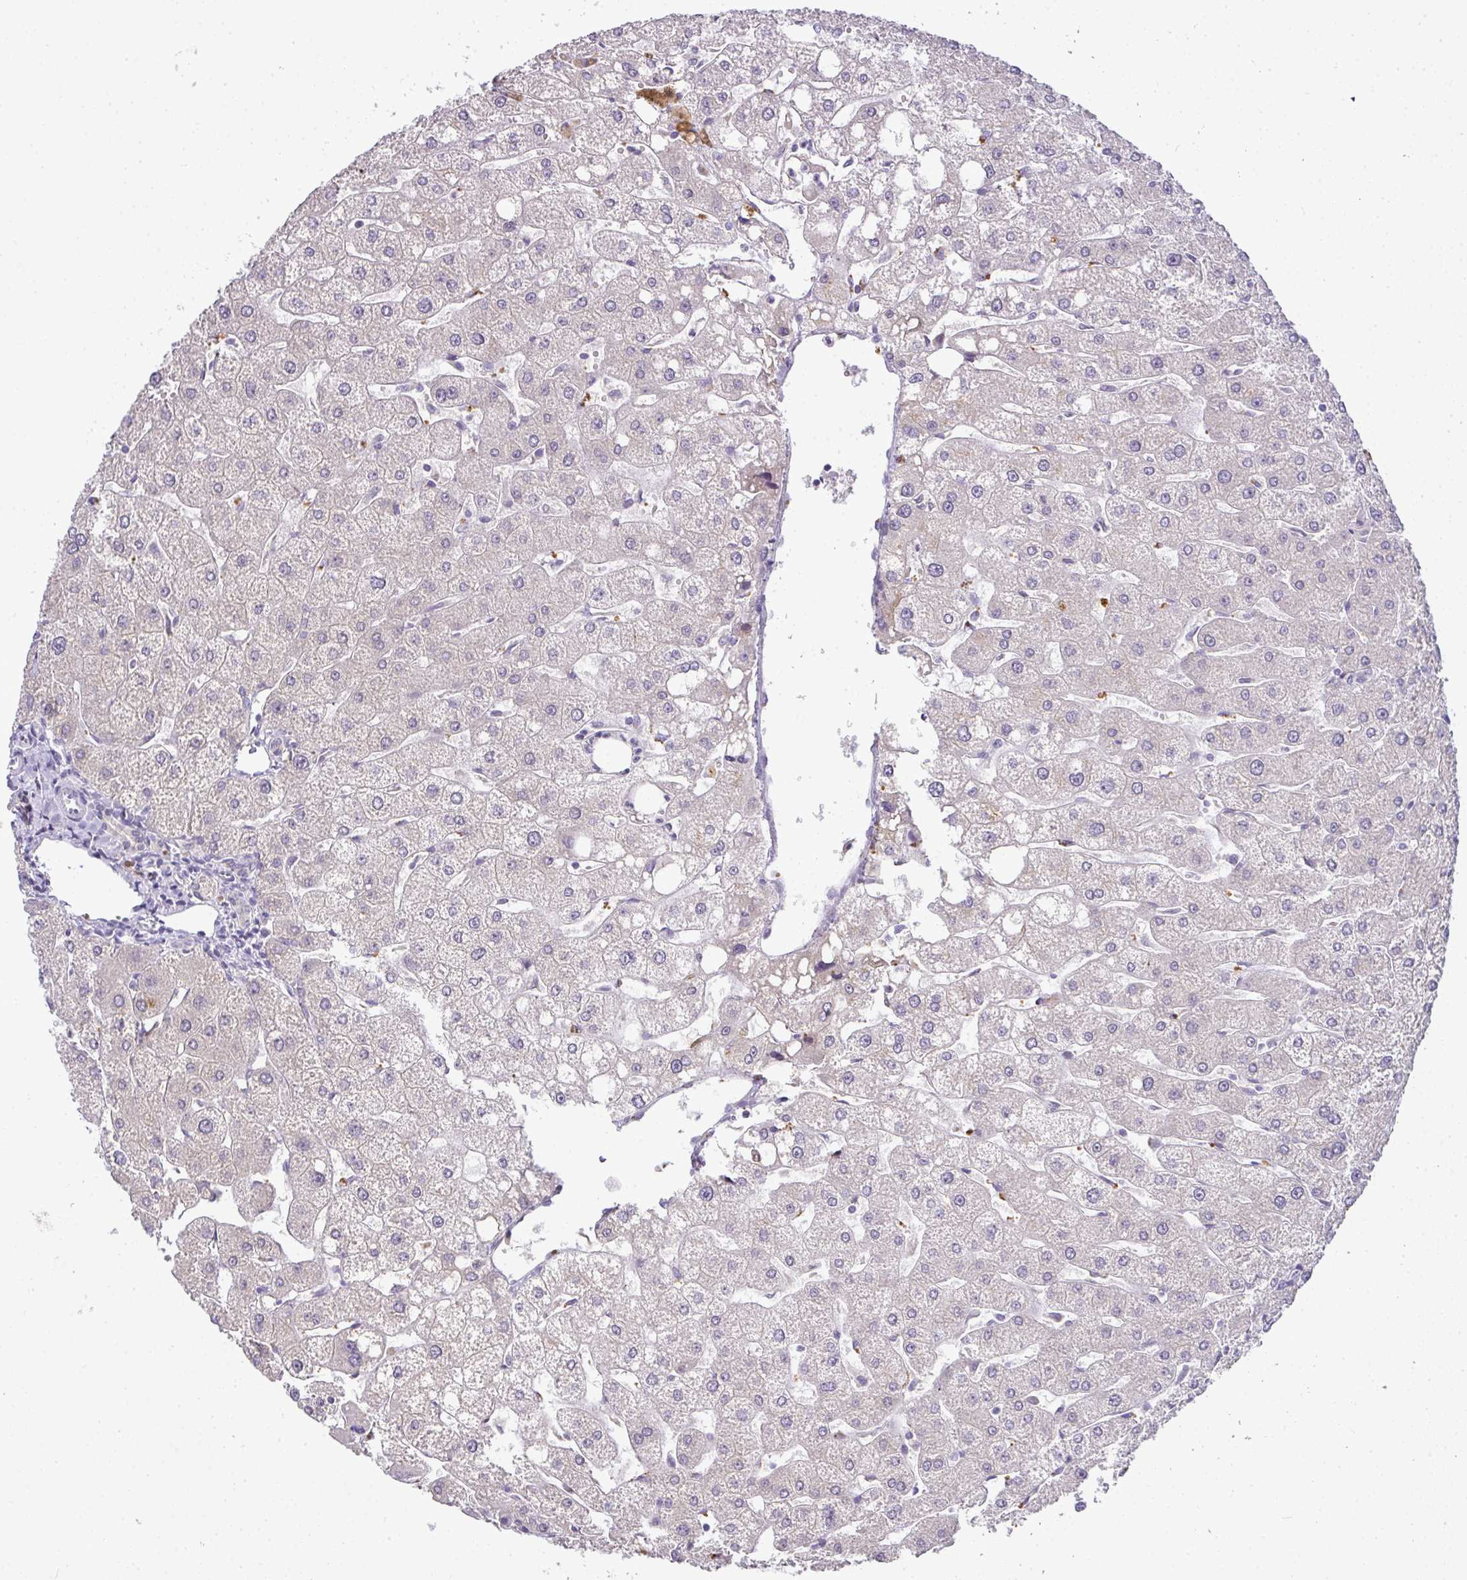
{"staining": {"intensity": "negative", "quantity": "none", "location": "none"}, "tissue": "liver", "cell_type": "Cholangiocytes", "image_type": "normal", "snomed": [{"axis": "morphology", "description": "Normal tissue, NOS"}, {"axis": "topography", "description": "Liver"}], "caption": "High power microscopy image of an IHC image of normal liver, revealing no significant positivity in cholangiocytes.", "gene": "CMPK1", "patient": {"sex": "male", "age": 67}}